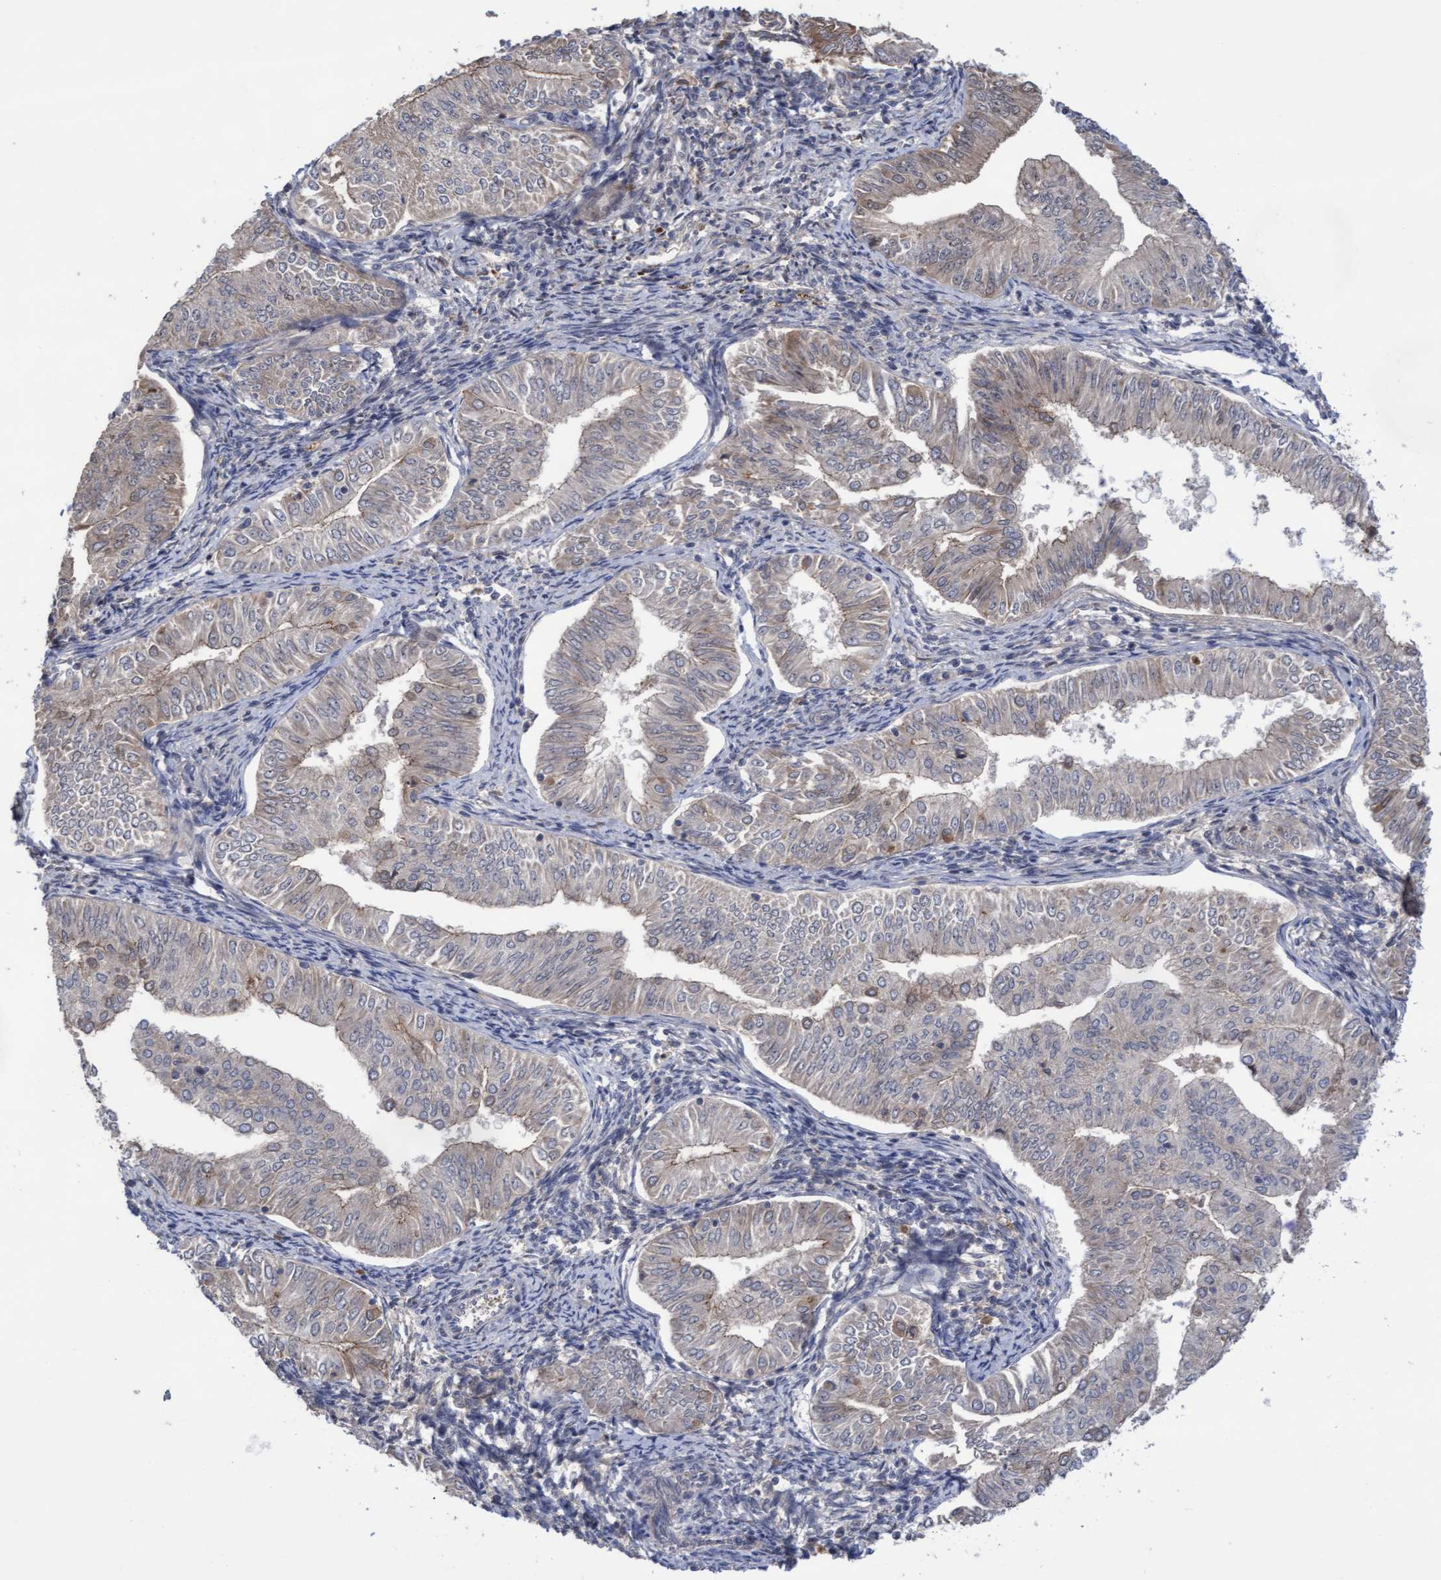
{"staining": {"intensity": "negative", "quantity": "none", "location": "none"}, "tissue": "endometrial cancer", "cell_type": "Tumor cells", "image_type": "cancer", "snomed": [{"axis": "morphology", "description": "Normal tissue, NOS"}, {"axis": "morphology", "description": "Adenocarcinoma, NOS"}, {"axis": "topography", "description": "Endometrium"}], "caption": "High magnification brightfield microscopy of endometrial cancer (adenocarcinoma) stained with DAB (3,3'-diaminobenzidine) (brown) and counterstained with hematoxylin (blue): tumor cells show no significant positivity.", "gene": "COBL", "patient": {"sex": "female", "age": 53}}